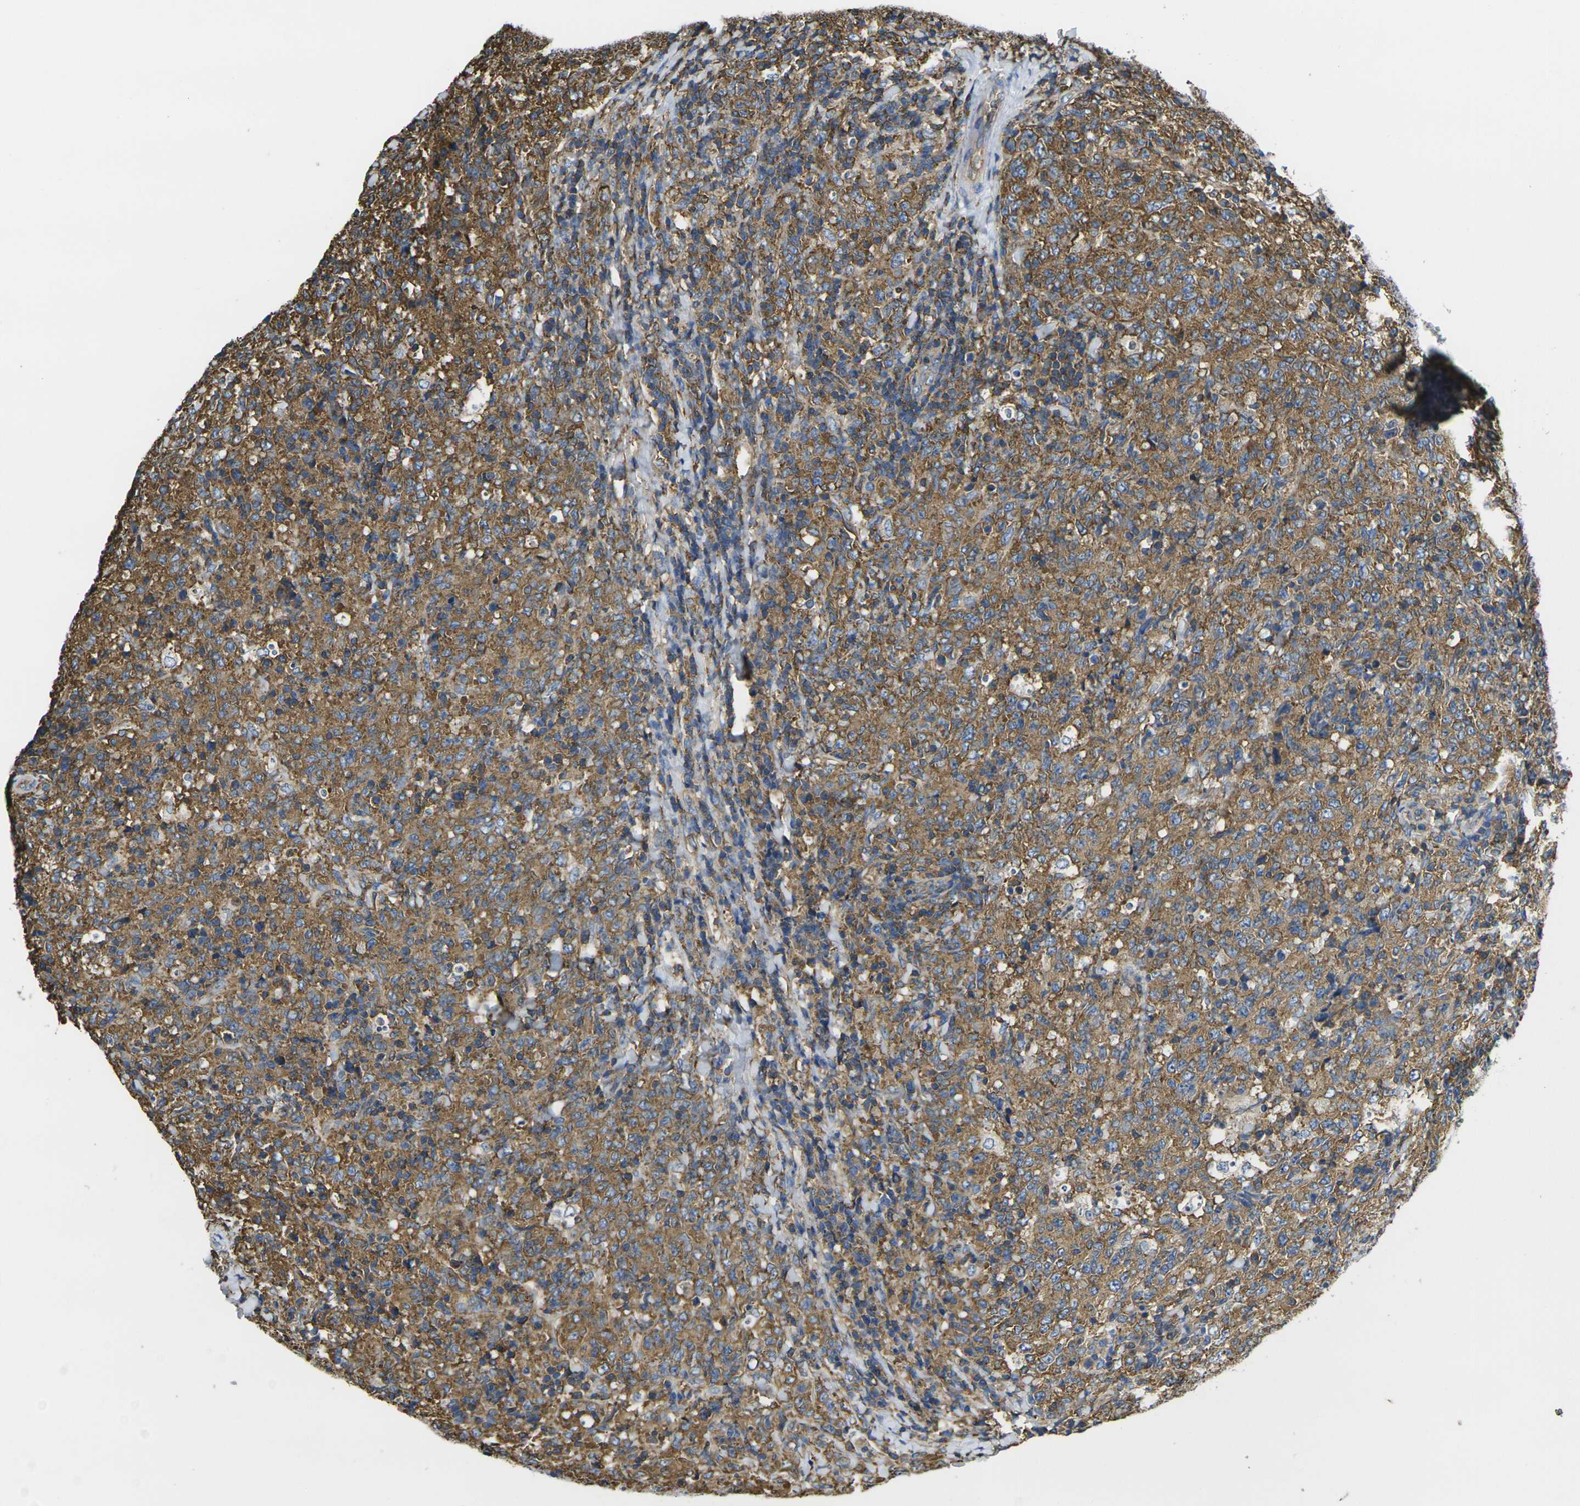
{"staining": {"intensity": "moderate", "quantity": ">75%", "location": "cytoplasmic/membranous"}, "tissue": "lymphoma", "cell_type": "Tumor cells", "image_type": "cancer", "snomed": [{"axis": "morphology", "description": "Malignant lymphoma, non-Hodgkin's type, High grade"}, {"axis": "topography", "description": "Tonsil"}], "caption": "A medium amount of moderate cytoplasmic/membranous staining is appreciated in approximately >75% of tumor cells in lymphoma tissue. (Stains: DAB (3,3'-diaminobenzidine) in brown, nuclei in blue, Microscopy: brightfield microscopy at high magnification).", "gene": "FAM110D", "patient": {"sex": "female", "age": 36}}